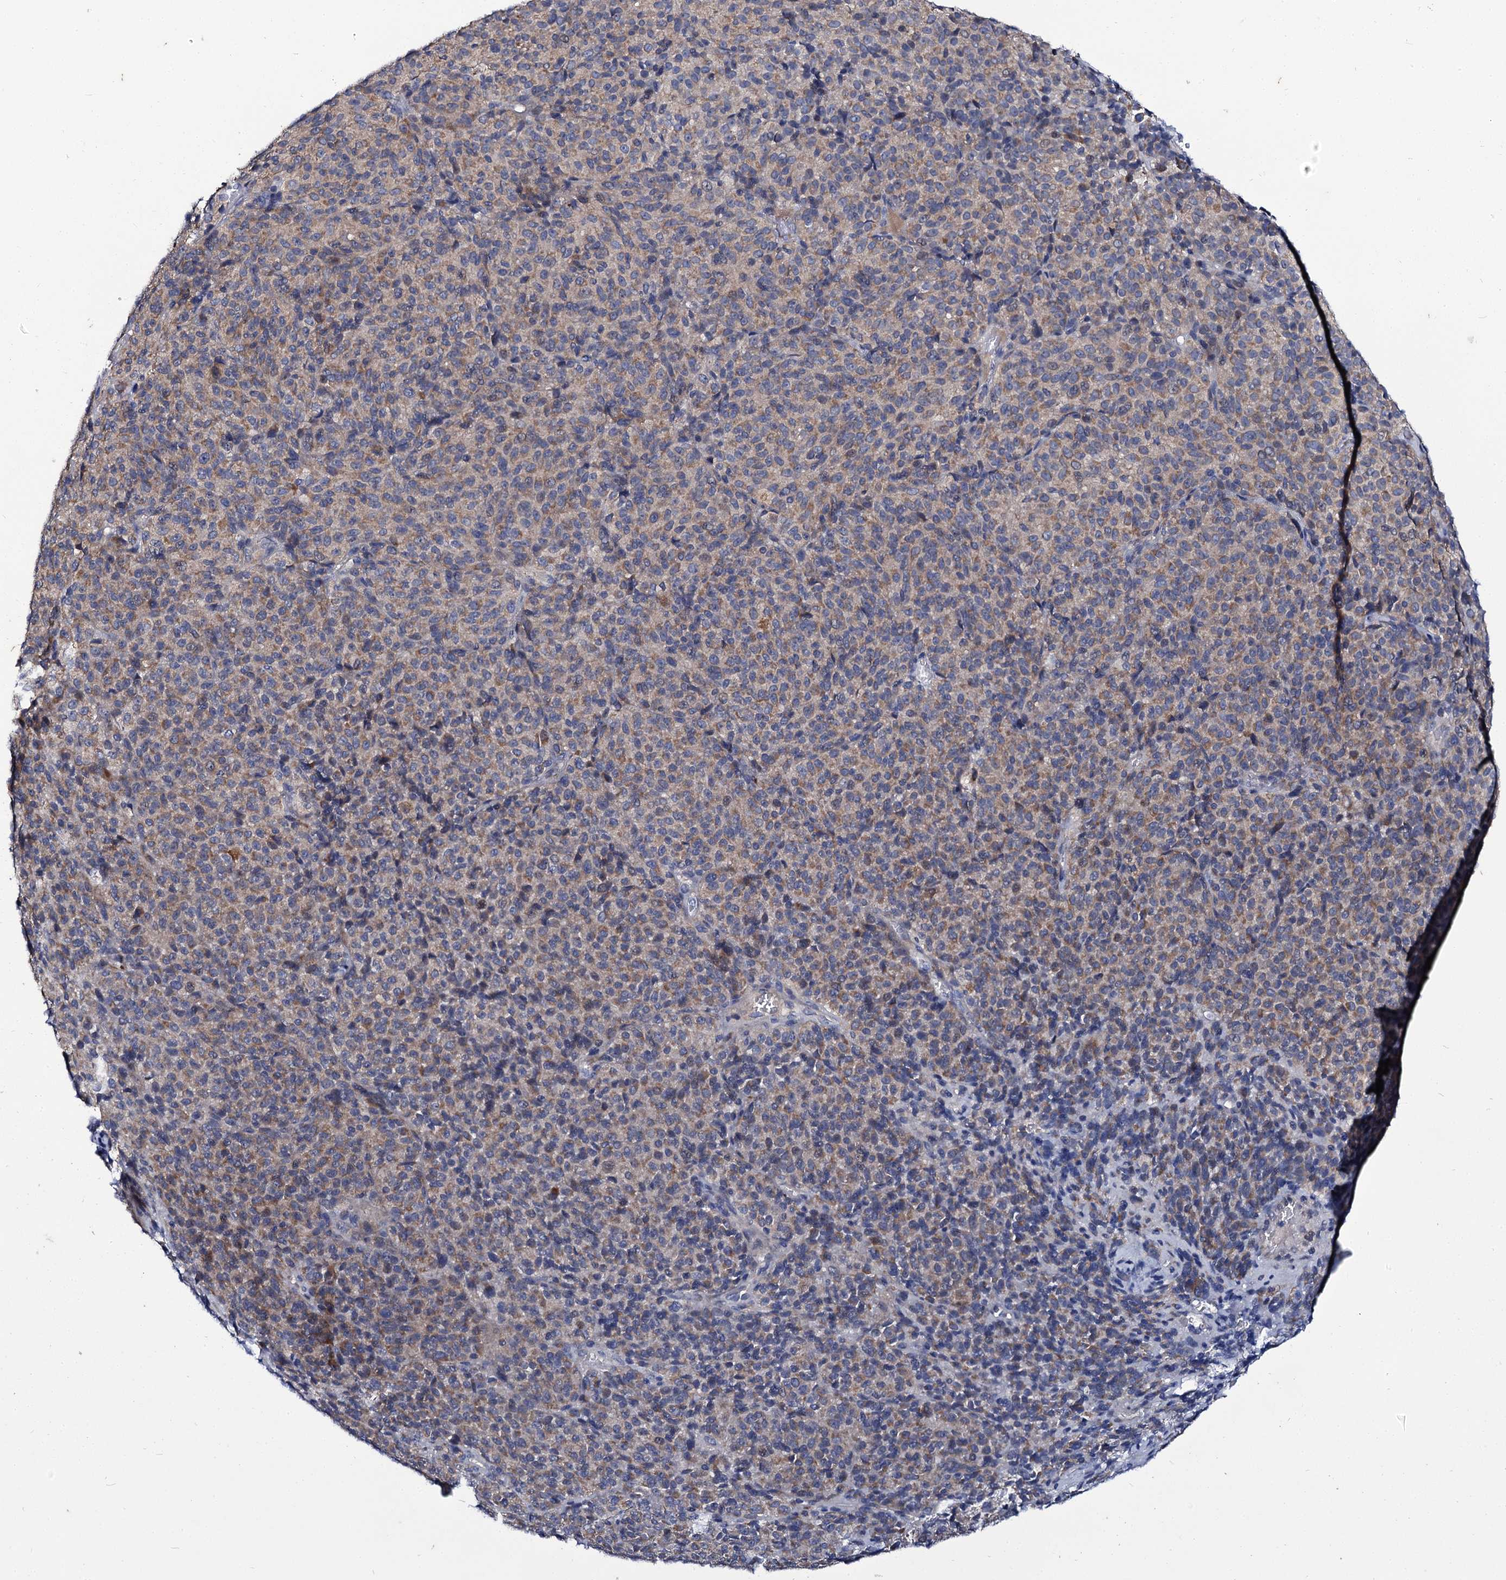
{"staining": {"intensity": "moderate", "quantity": "25%-75%", "location": "cytoplasmic/membranous"}, "tissue": "melanoma", "cell_type": "Tumor cells", "image_type": "cancer", "snomed": [{"axis": "morphology", "description": "Malignant melanoma, Metastatic site"}, {"axis": "topography", "description": "Brain"}], "caption": "An image showing moderate cytoplasmic/membranous expression in about 25%-75% of tumor cells in malignant melanoma (metastatic site), as visualized by brown immunohistochemical staining.", "gene": "PANX2", "patient": {"sex": "female", "age": 56}}